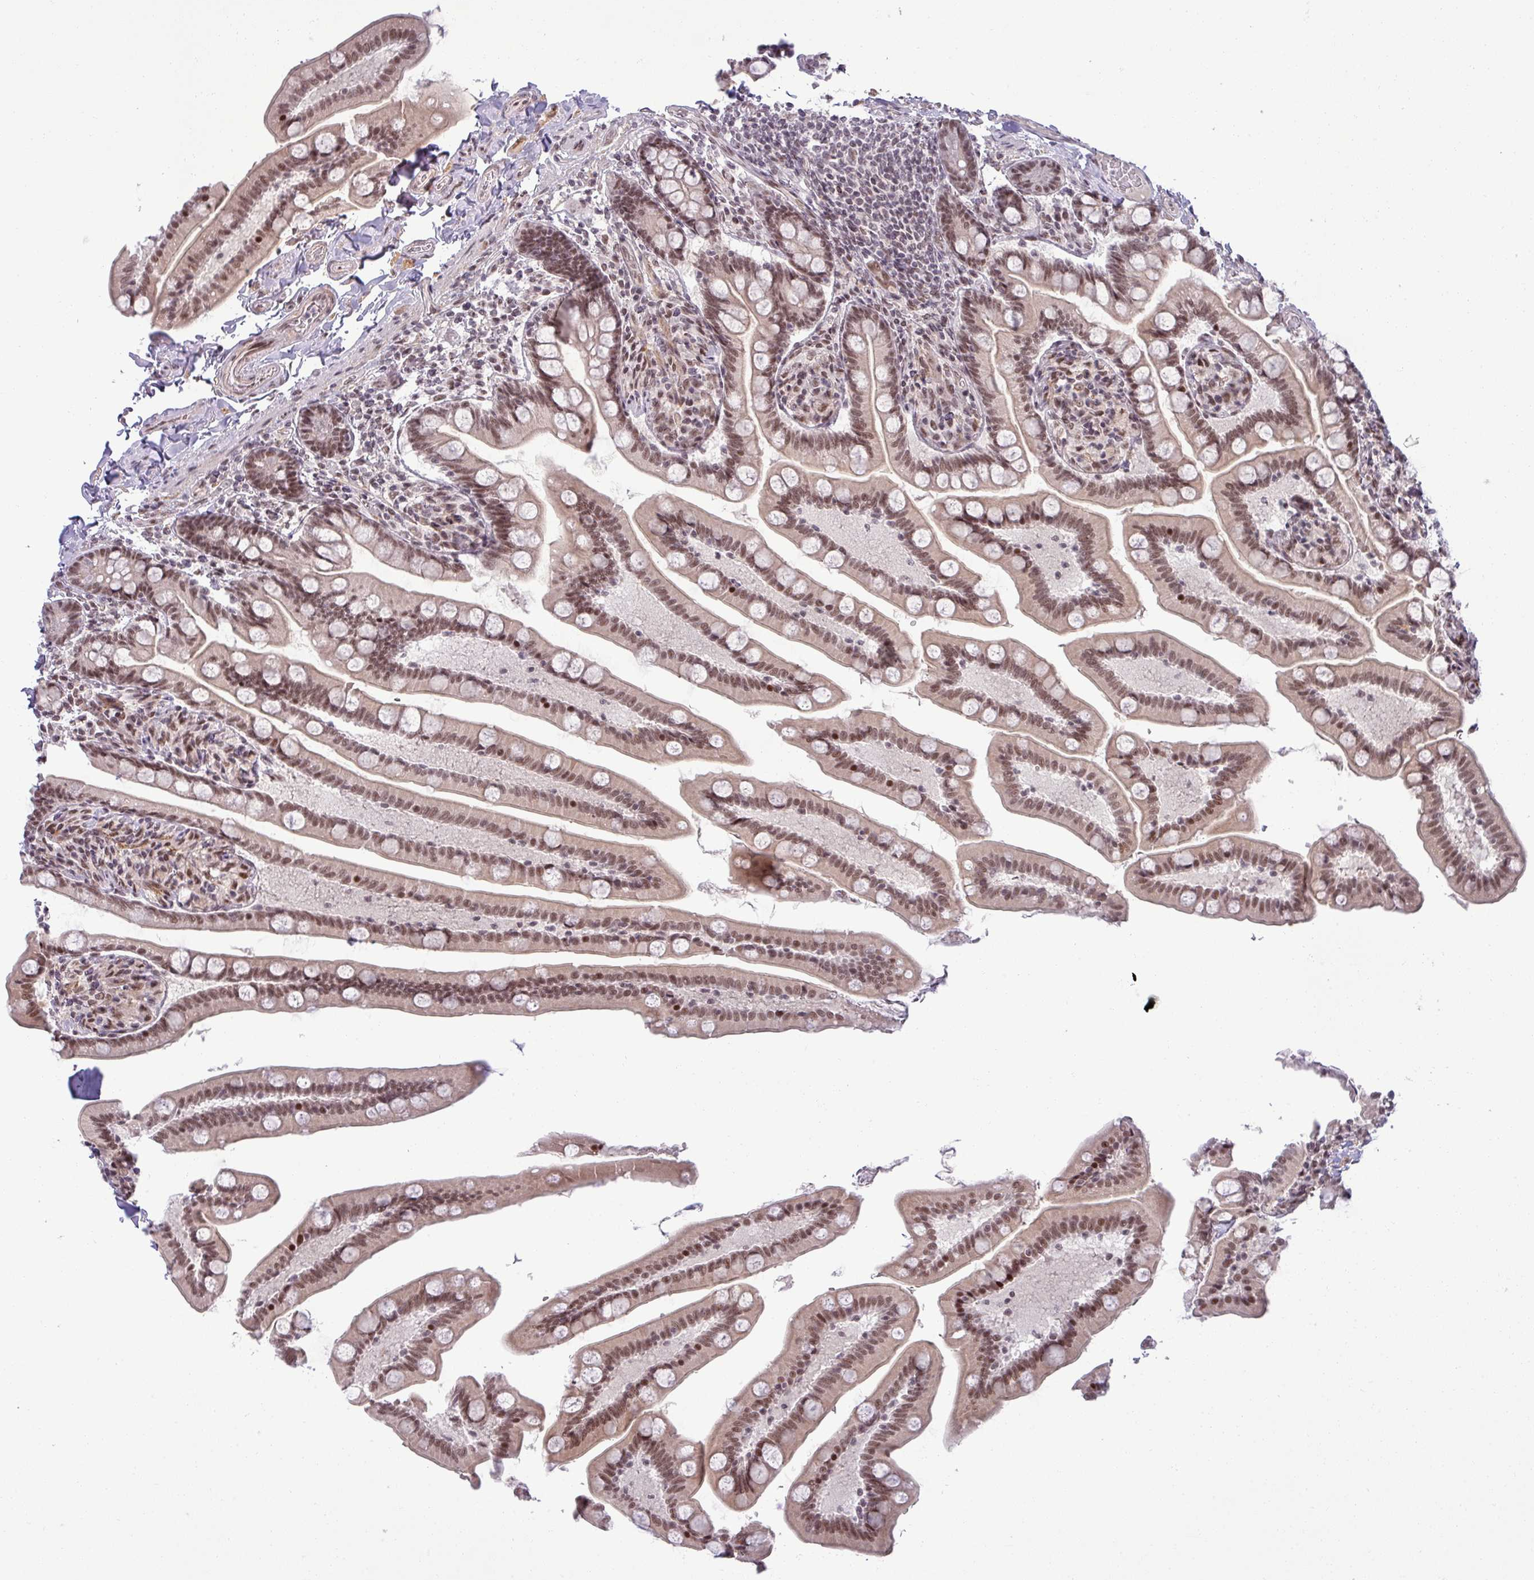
{"staining": {"intensity": "moderate", "quantity": ">75%", "location": "nuclear"}, "tissue": "small intestine", "cell_type": "Glandular cells", "image_type": "normal", "snomed": [{"axis": "morphology", "description": "Normal tissue, NOS"}, {"axis": "topography", "description": "Small intestine"}], "caption": "This is an image of IHC staining of unremarkable small intestine, which shows moderate expression in the nuclear of glandular cells.", "gene": "PTPN20", "patient": {"sex": "female", "age": 64}}